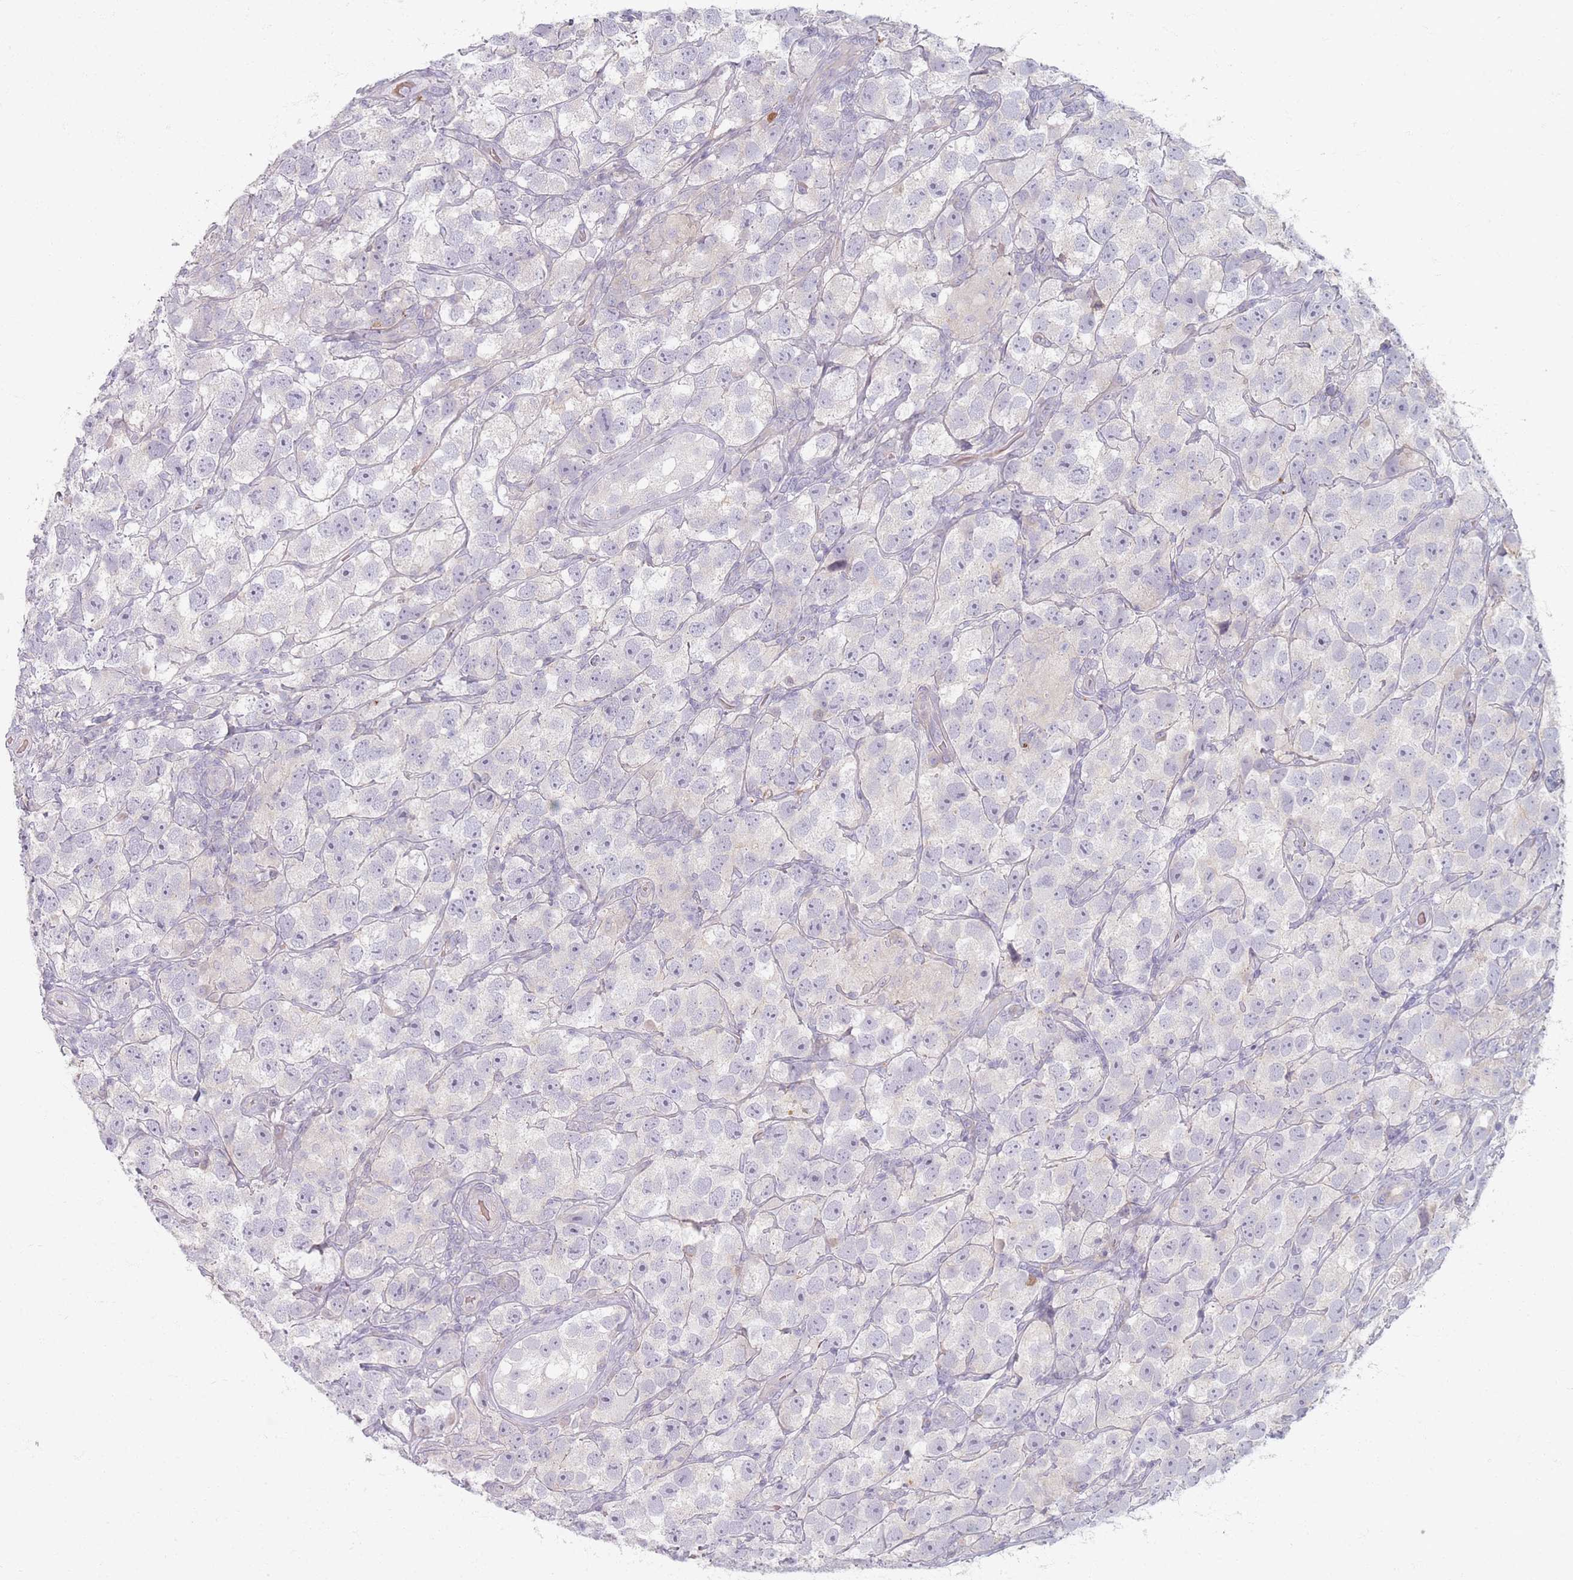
{"staining": {"intensity": "negative", "quantity": "none", "location": "none"}, "tissue": "testis cancer", "cell_type": "Tumor cells", "image_type": "cancer", "snomed": [{"axis": "morphology", "description": "Seminoma, NOS"}, {"axis": "topography", "description": "Testis"}], "caption": "Tumor cells are negative for brown protein staining in testis seminoma. The staining was performed using DAB to visualize the protein expression in brown, while the nuclei were stained in blue with hematoxylin (Magnification: 20x).", "gene": "TMOD1", "patient": {"sex": "male", "age": 26}}